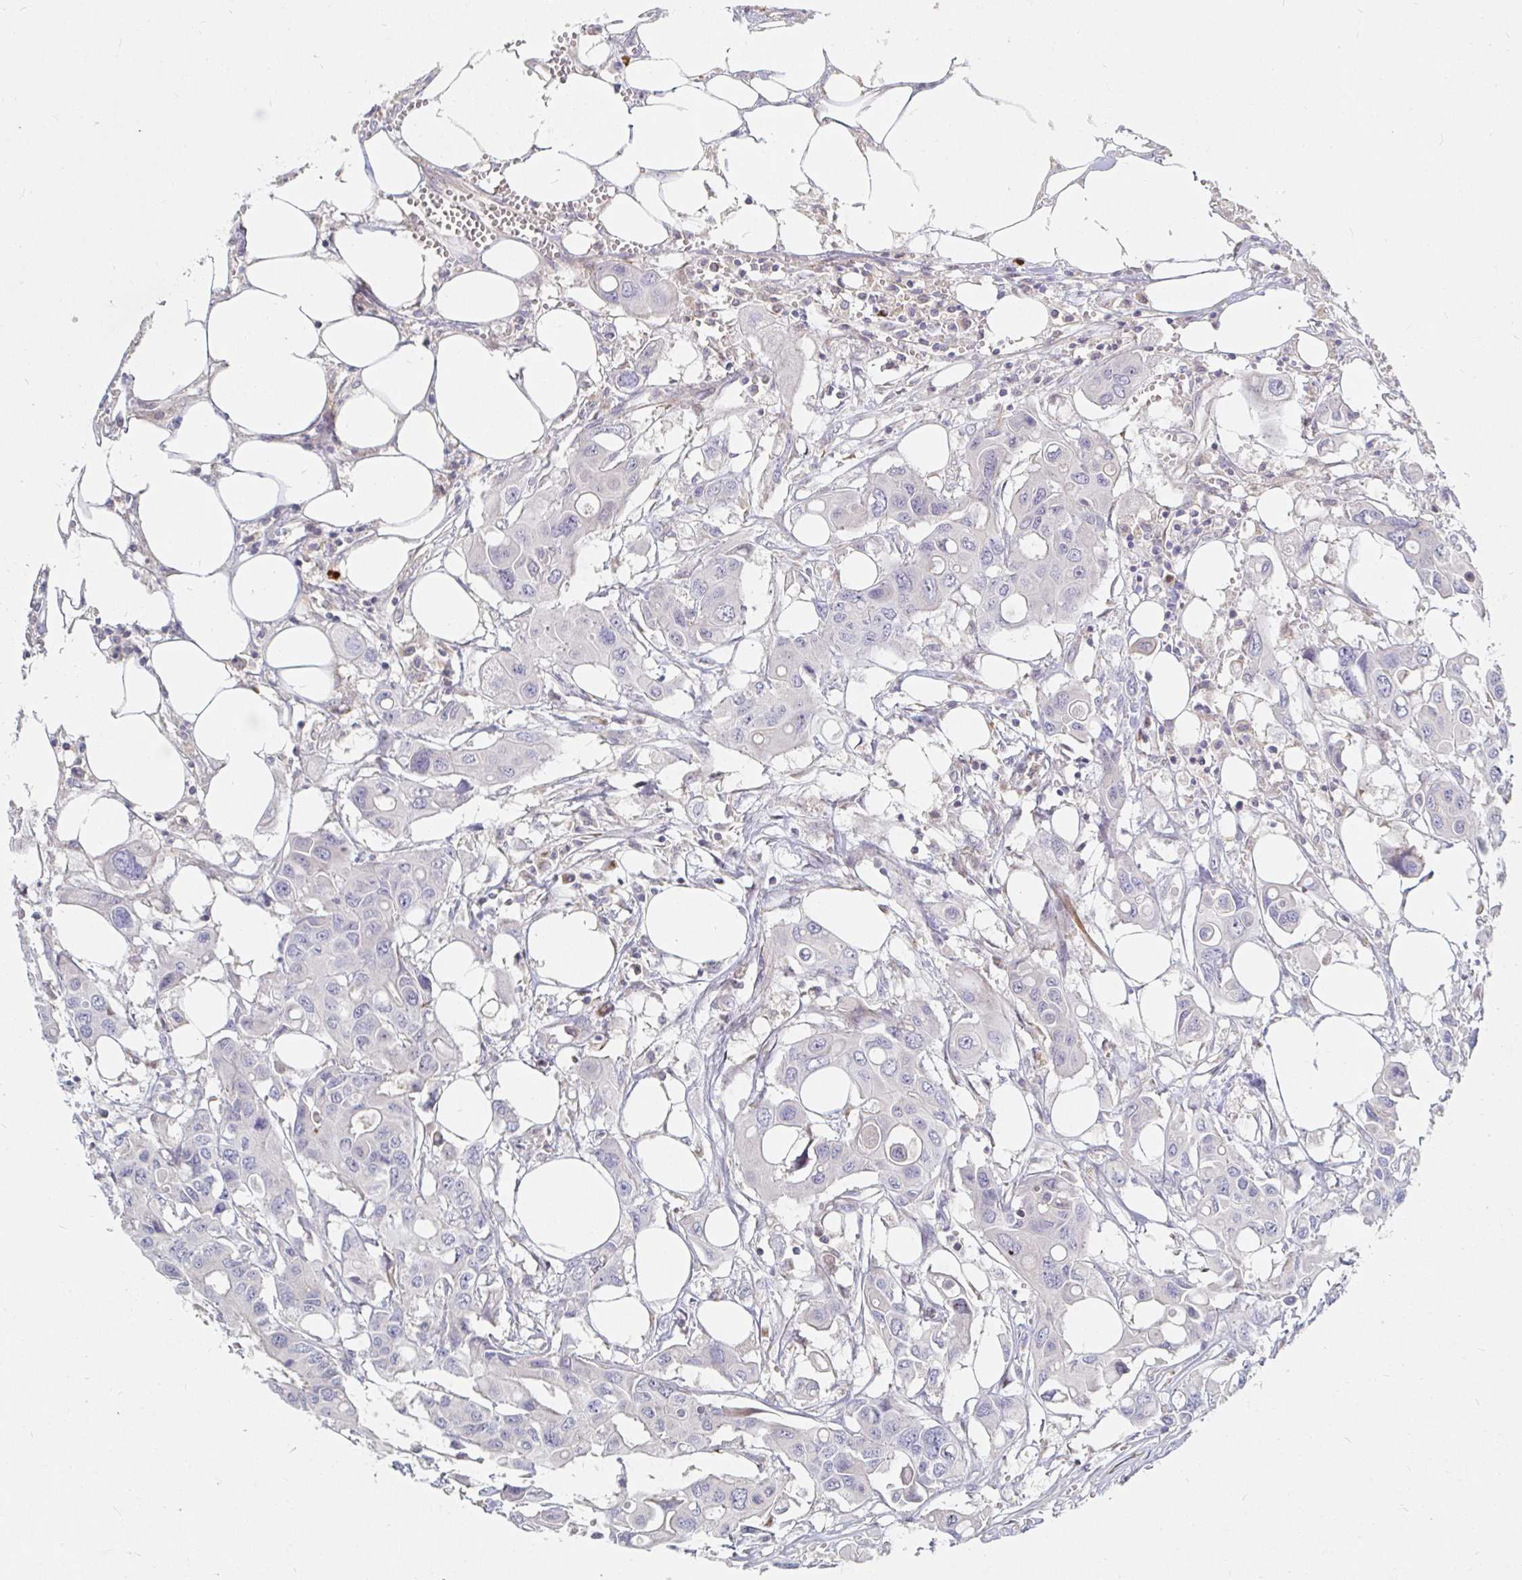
{"staining": {"intensity": "negative", "quantity": "none", "location": "none"}, "tissue": "colorectal cancer", "cell_type": "Tumor cells", "image_type": "cancer", "snomed": [{"axis": "morphology", "description": "Adenocarcinoma, NOS"}, {"axis": "topography", "description": "Colon"}], "caption": "DAB immunohistochemical staining of human colorectal cancer exhibits no significant expression in tumor cells.", "gene": "SSH2", "patient": {"sex": "male", "age": 77}}